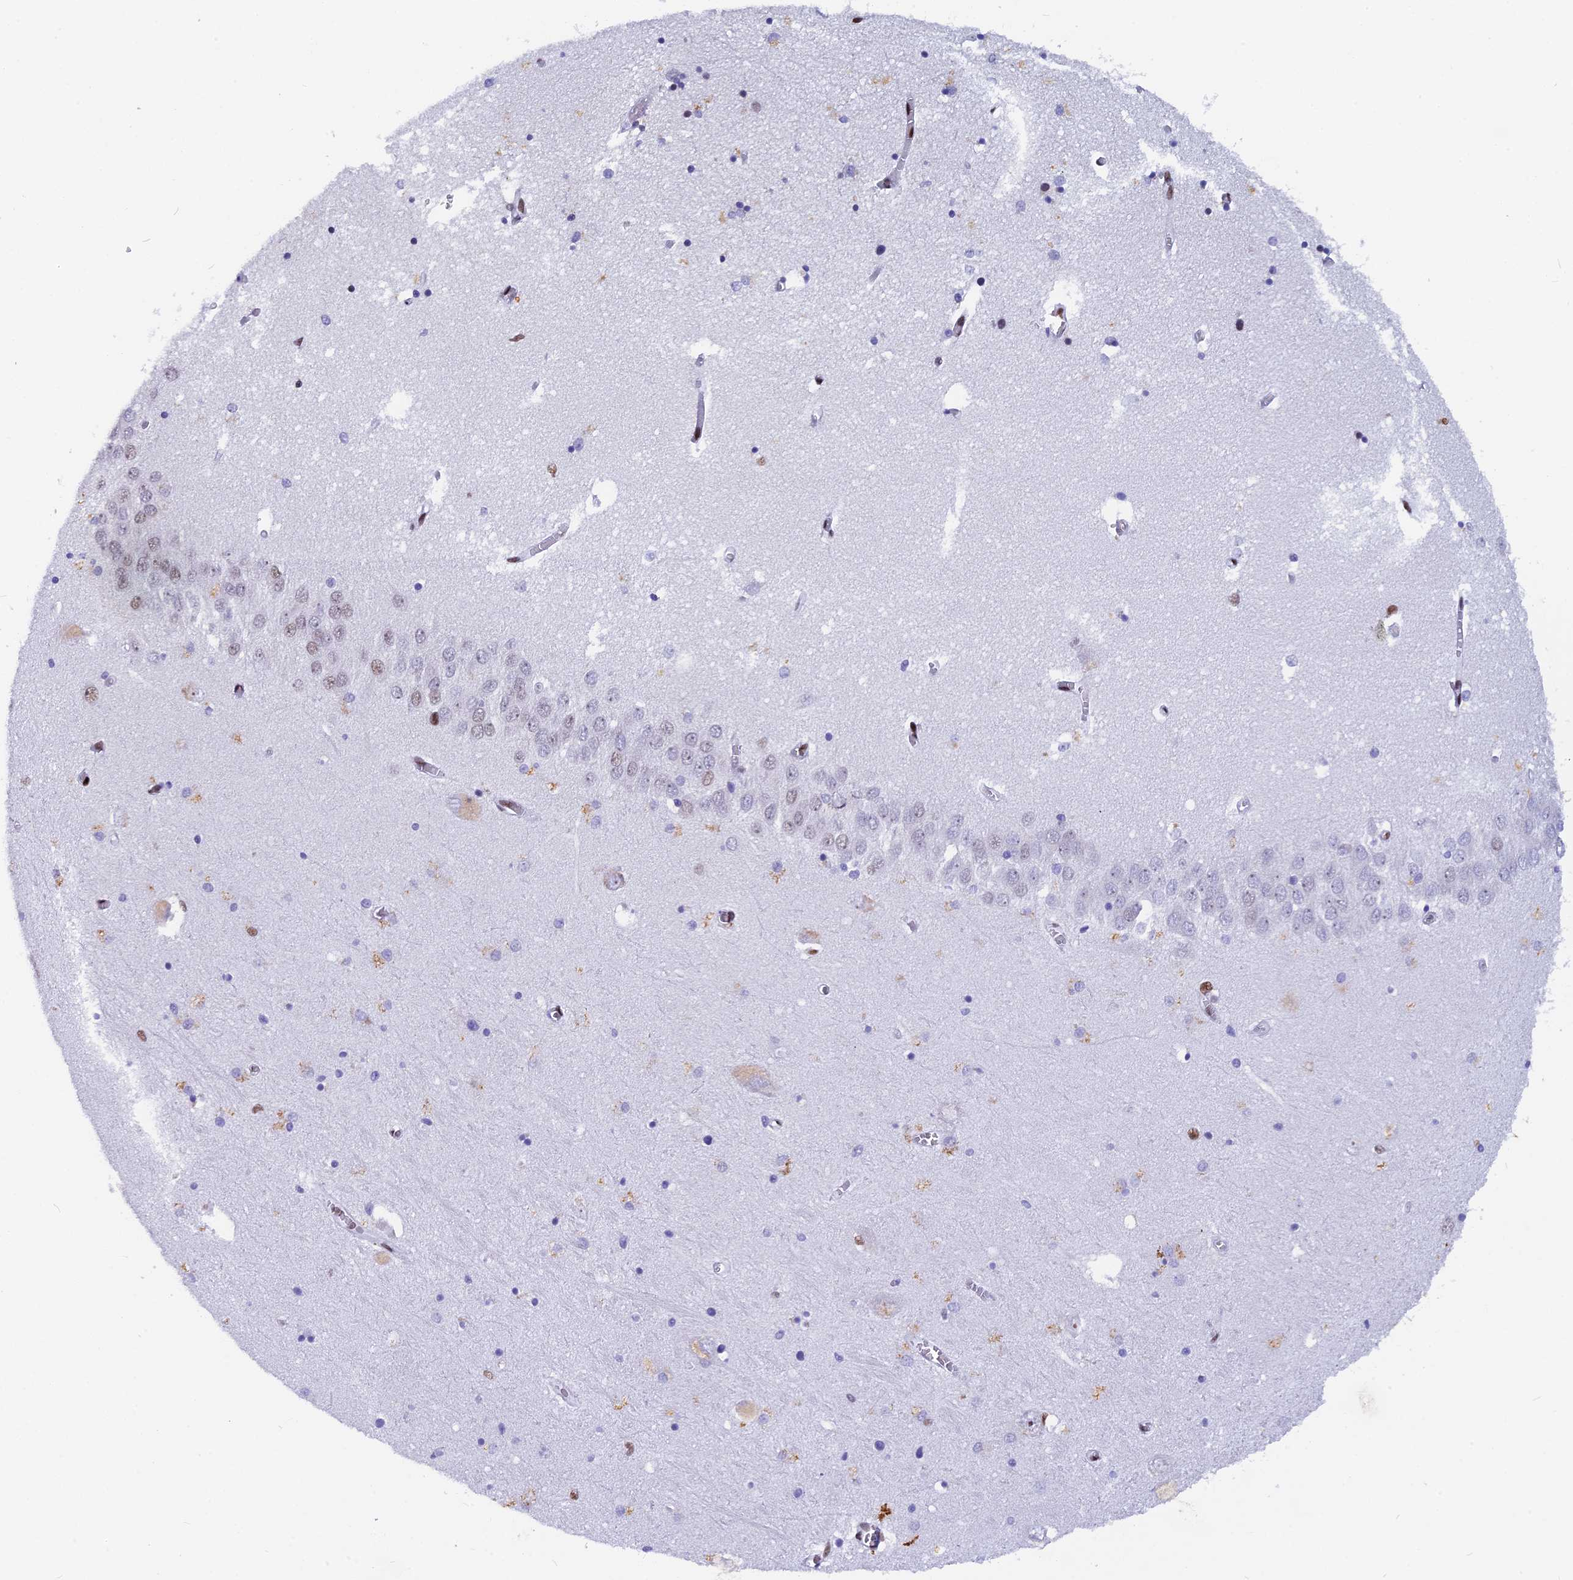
{"staining": {"intensity": "negative", "quantity": "none", "location": "none"}, "tissue": "hippocampus", "cell_type": "Glial cells", "image_type": "normal", "snomed": [{"axis": "morphology", "description": "Normal tissue, NOS"}, {"axis": "topography", "description": "Hippocampus"}], "caption": "Protein analysis of benign hippocampus displays no significant positivity in glial cells.", "gene": "NSA2", "patient": {"sex": "male", "age": 70}}